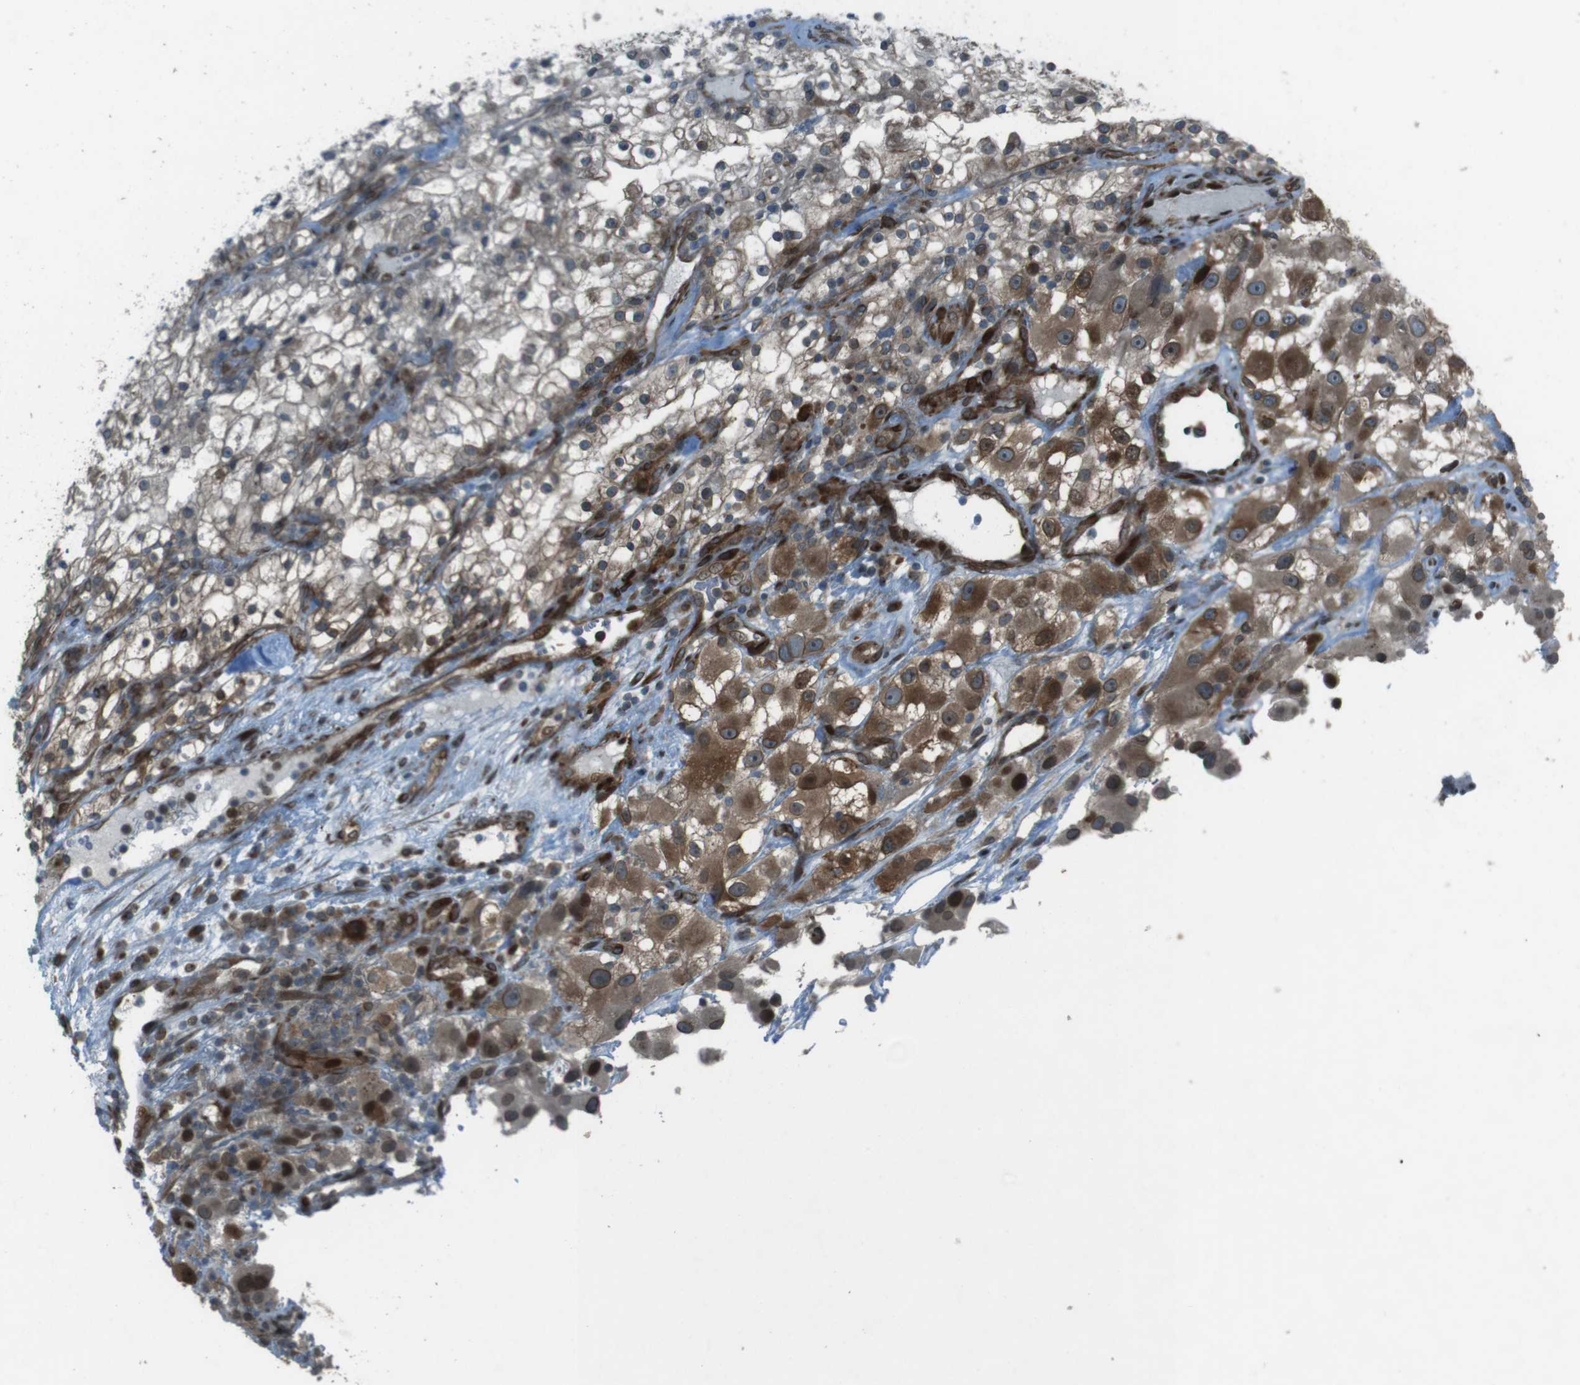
{"staining": {"intensity": "moderate", "quantity": "25%-75%", "location": "cytoplasmic/membranous"}, "tissue": "renal cancer", "cell_type": "Tumor cells", "image_type": "cancer", "snomed": [{"axis": "morphology", "description": "Adenocarcinoma, NOS"}, {"axis": "topography", "description": "Kidney"}], "caption": "Moderate cytoplasmic/membranous protein expression is seen in about 25%-75% of tumor cells in renal cancer (adenocarcinoma). (DAB = brown stain, brightfield microscopy at high magnification).", "gene": "ZNF330", "patient": {"sex": "female", "age": 52}}